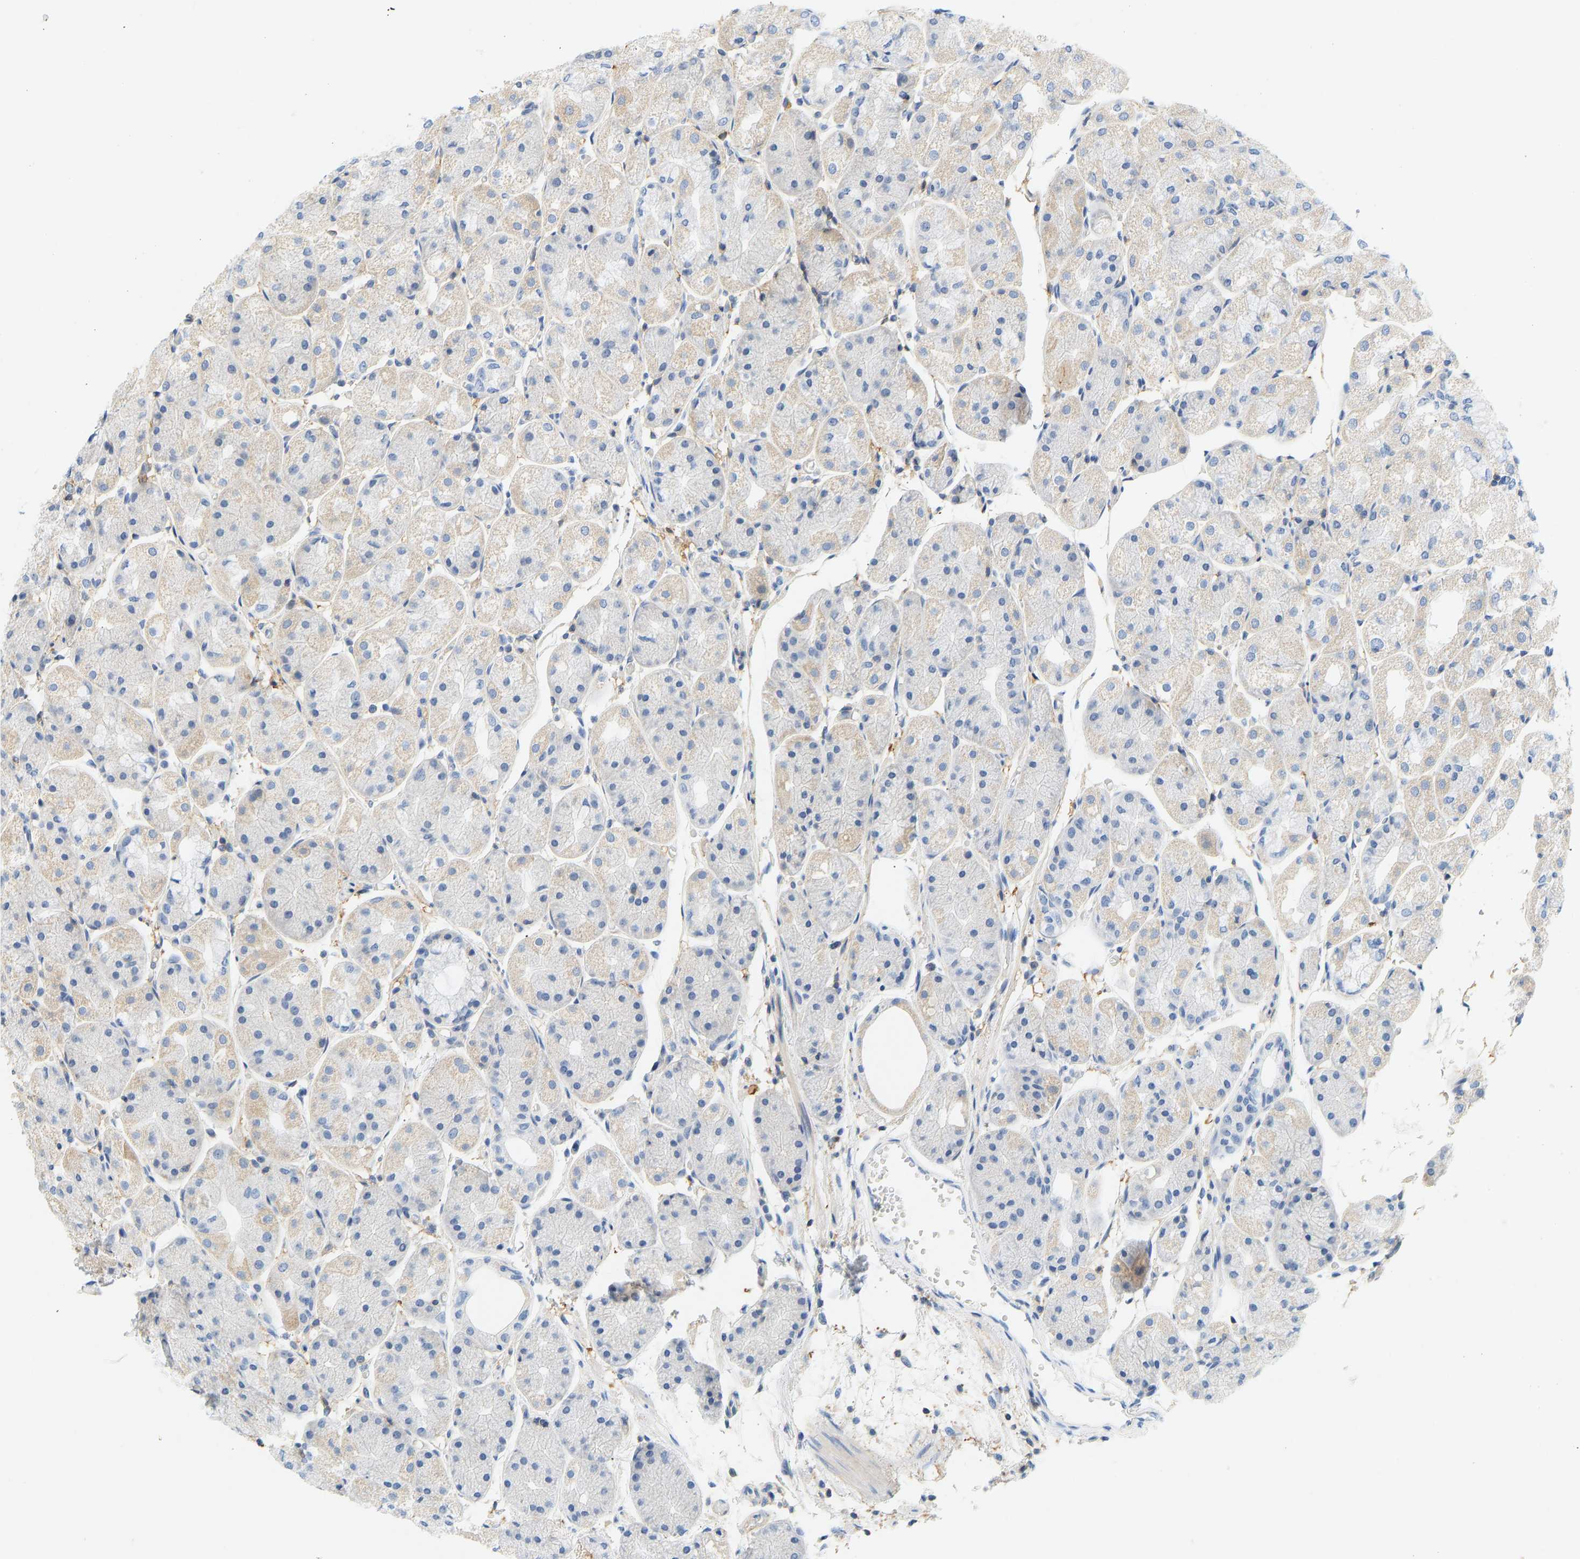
{"staining": {"intensity": "weak", "quantity": "<25%", "location": "cytoplasmic/membranous"}, "tissue": "stomach", "cell_type": "Glandular cells", "image_type": "normal", "snomed": [{"axis": "morphology", "description": "Normal tissue, NOS"}, {"axis": "topography", "description": "Stomach, upper"}], "caption": "This image is of normal stomach stained with IHC to label a protein in brown with the nuclei are counter-stained blue. There is no expression in glandular cells. The staining was performed using DAB (3,3'-diaminobenzidine) to visualize the protein expression in brown, while the nuclei were stained in blue with hematoxylin (Magnification: 20x).", "gene": "BVES", "patient": {"sex": "male", "age": 72}}